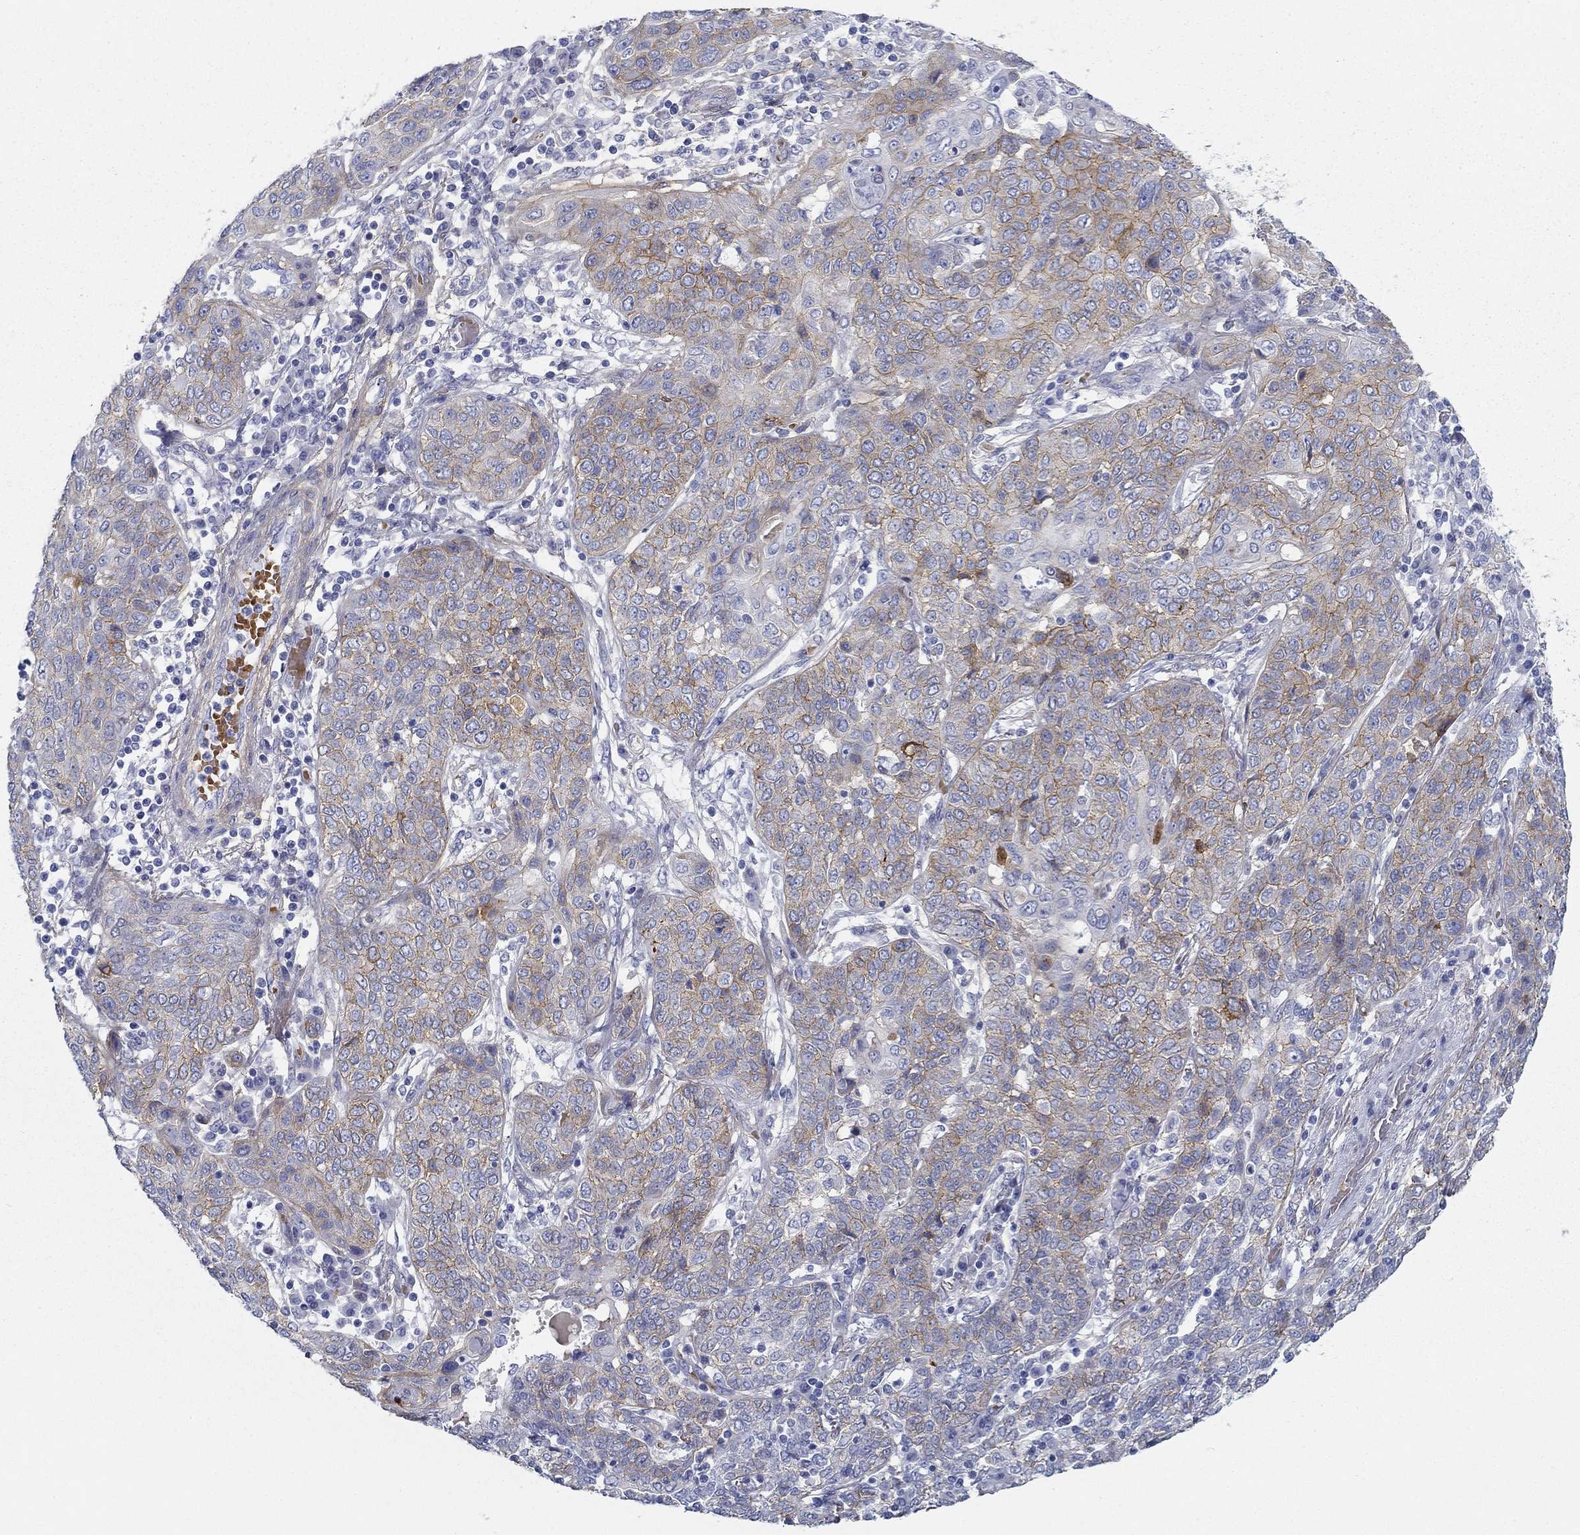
{"staining": {"intensity": "weak", "quantity": "25%-75%", "location": "cytoplasmic/membranous"}, "tissue": "lung cancer", "cell_type": "Tumor cells", "image_type": "cancer", "snomed": [{"axis": "morphology", "description": "Squamous cell carcinoma, NOS"}, {"axis": "topography", "description": "Lung"}], "caption": "Immunohistochemical staining of lung cancer exhibits low levels of weak cytoplasmic/membranous positivity in approximately 25%-75% of tumor cells.", "gene": "GPC1", "patient": {"sex": "female", "age": 70}}